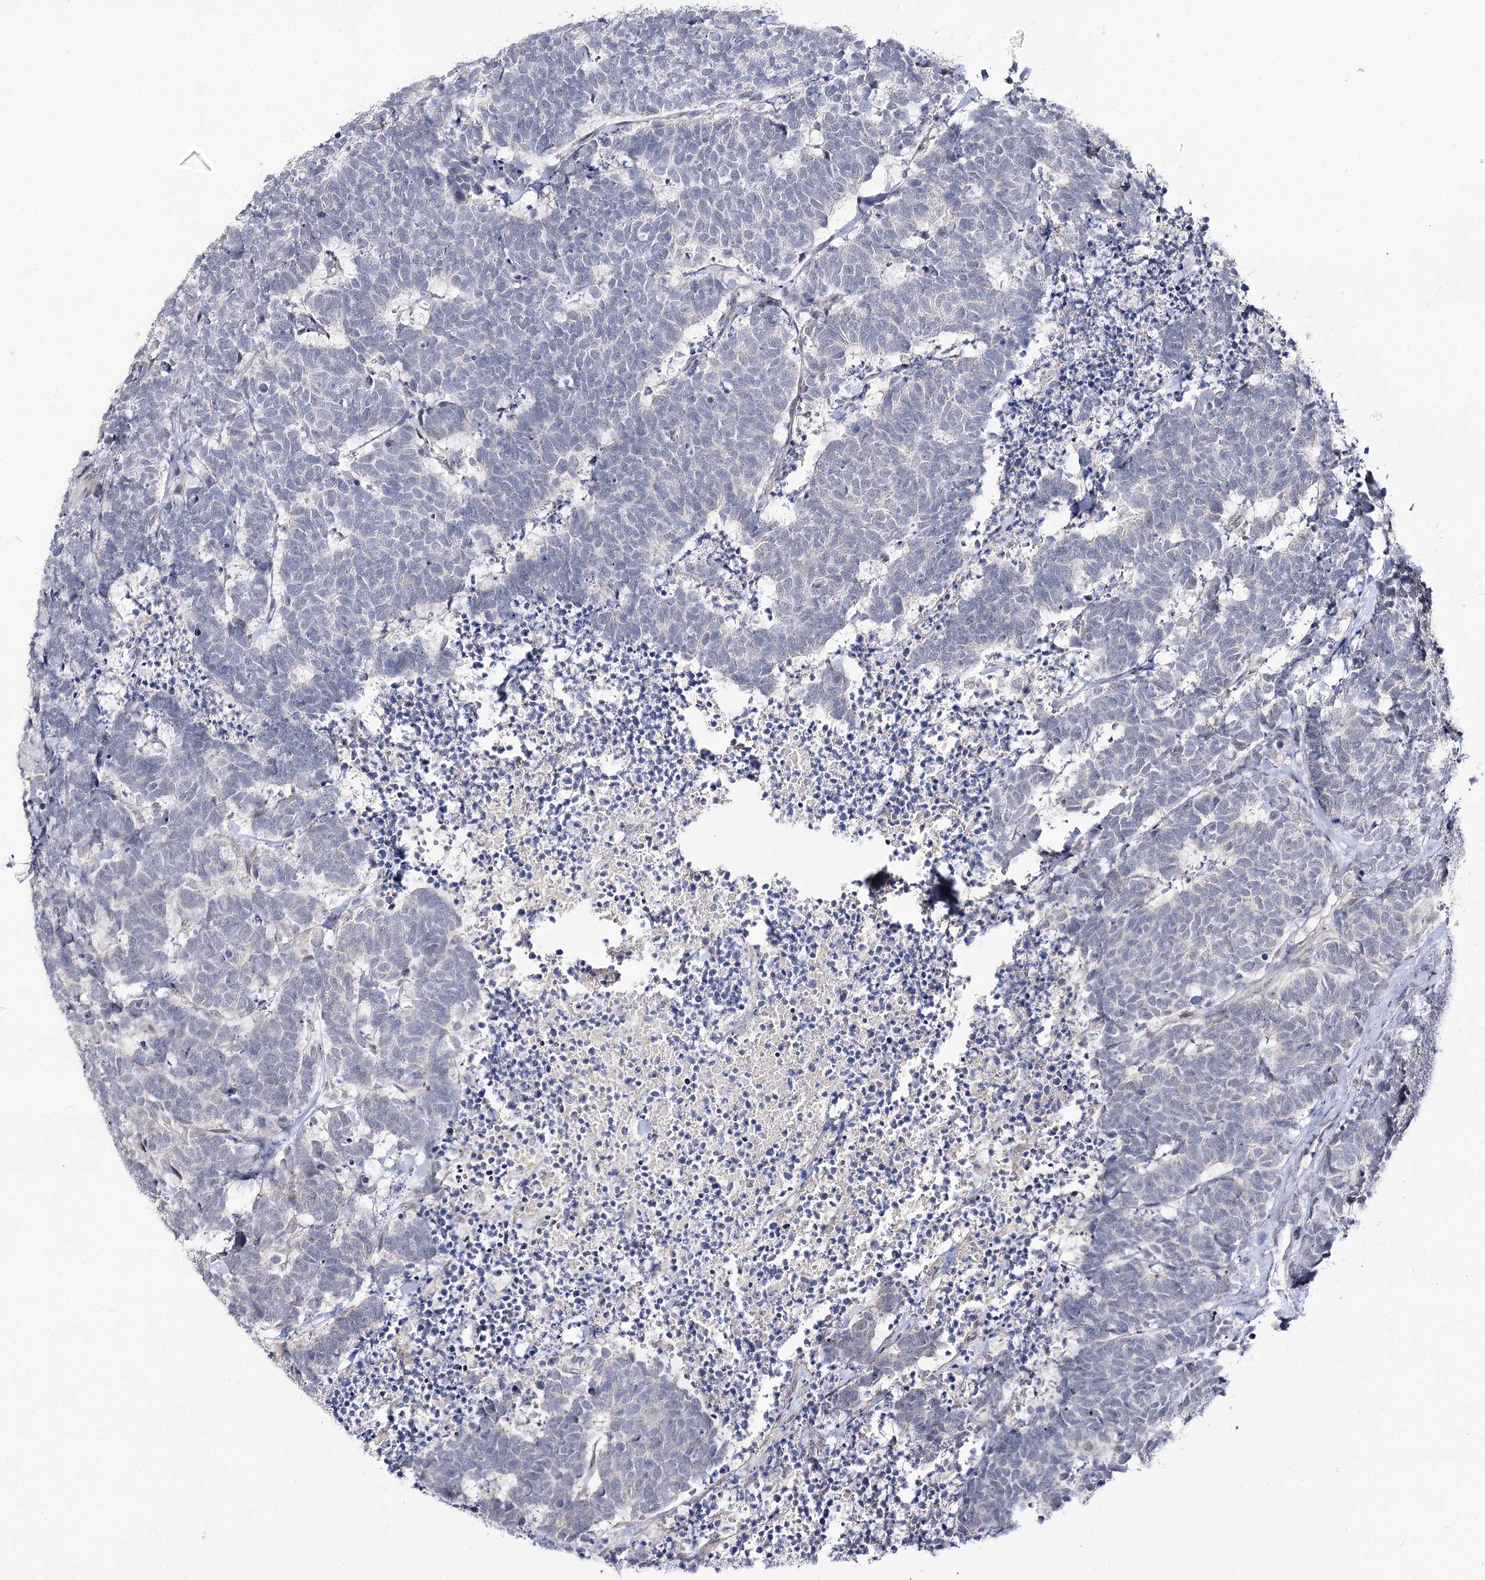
{"staining": {"intensity": "negative", "quantity": "none", "location": "none"}, "tissue": "carcinoid", "cell_type": "Tumor cells", "image_type": "cancer", "snomed": [{"axis": "morphology", "description": "Carcinoma, NOS"}, {"axis": "morphology", "description": "Carcinoid, malignant, NOS"}, {"axis": "topography", "description": "Urinary bladder"}], "caption": "A high-resolution image shows immunohistochemistry (IHC) staining of carcinoid, which shows no significant positivity in tumor cells. The staining is performed using DAB (3,3'-diaminobenzidine) brown chromogen with nuclei counter-stained in using hematoxylin.", "gene": "RRP9", "patient": {"sex": "male", "age": 57}}